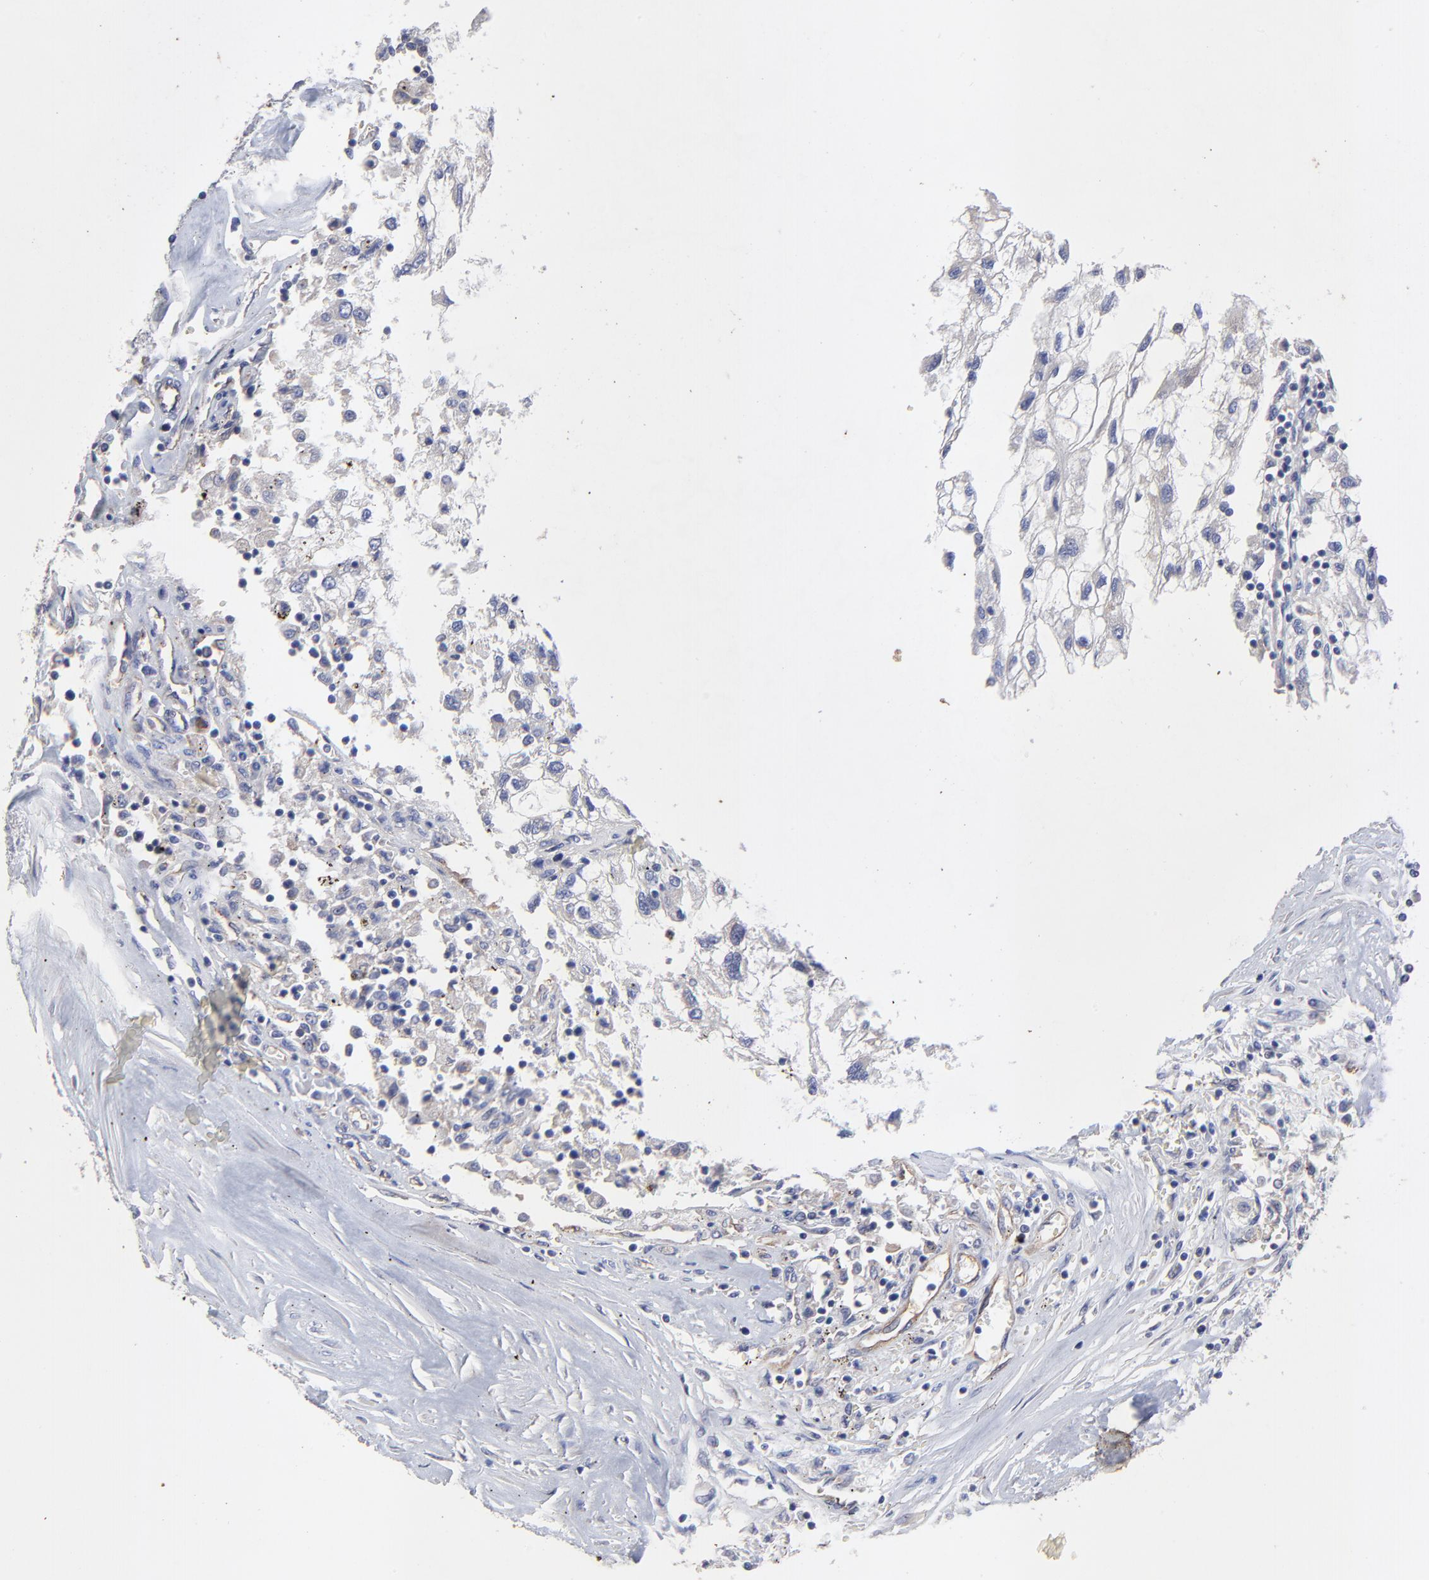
{"staining": {"intensity": "negative", "quantity": "none", "location": "none"}, "tissue": "renal cancer", "cell_type": "Tumor cells", "image_type": "cancer", "snomed": [{"axis": "morphology", "description": "Normal tissue, NOS"}, {"axis": "morphology", "description": "Adenocarcinoma, NOS"}, {"axis": "topography", "description": "Kidney"}], "caption": "Tumor cells show no significant protein expression in adenocarcinoma (renal).", "gene": "SULF2", "patient": {"sex": "male", "age": 71}}